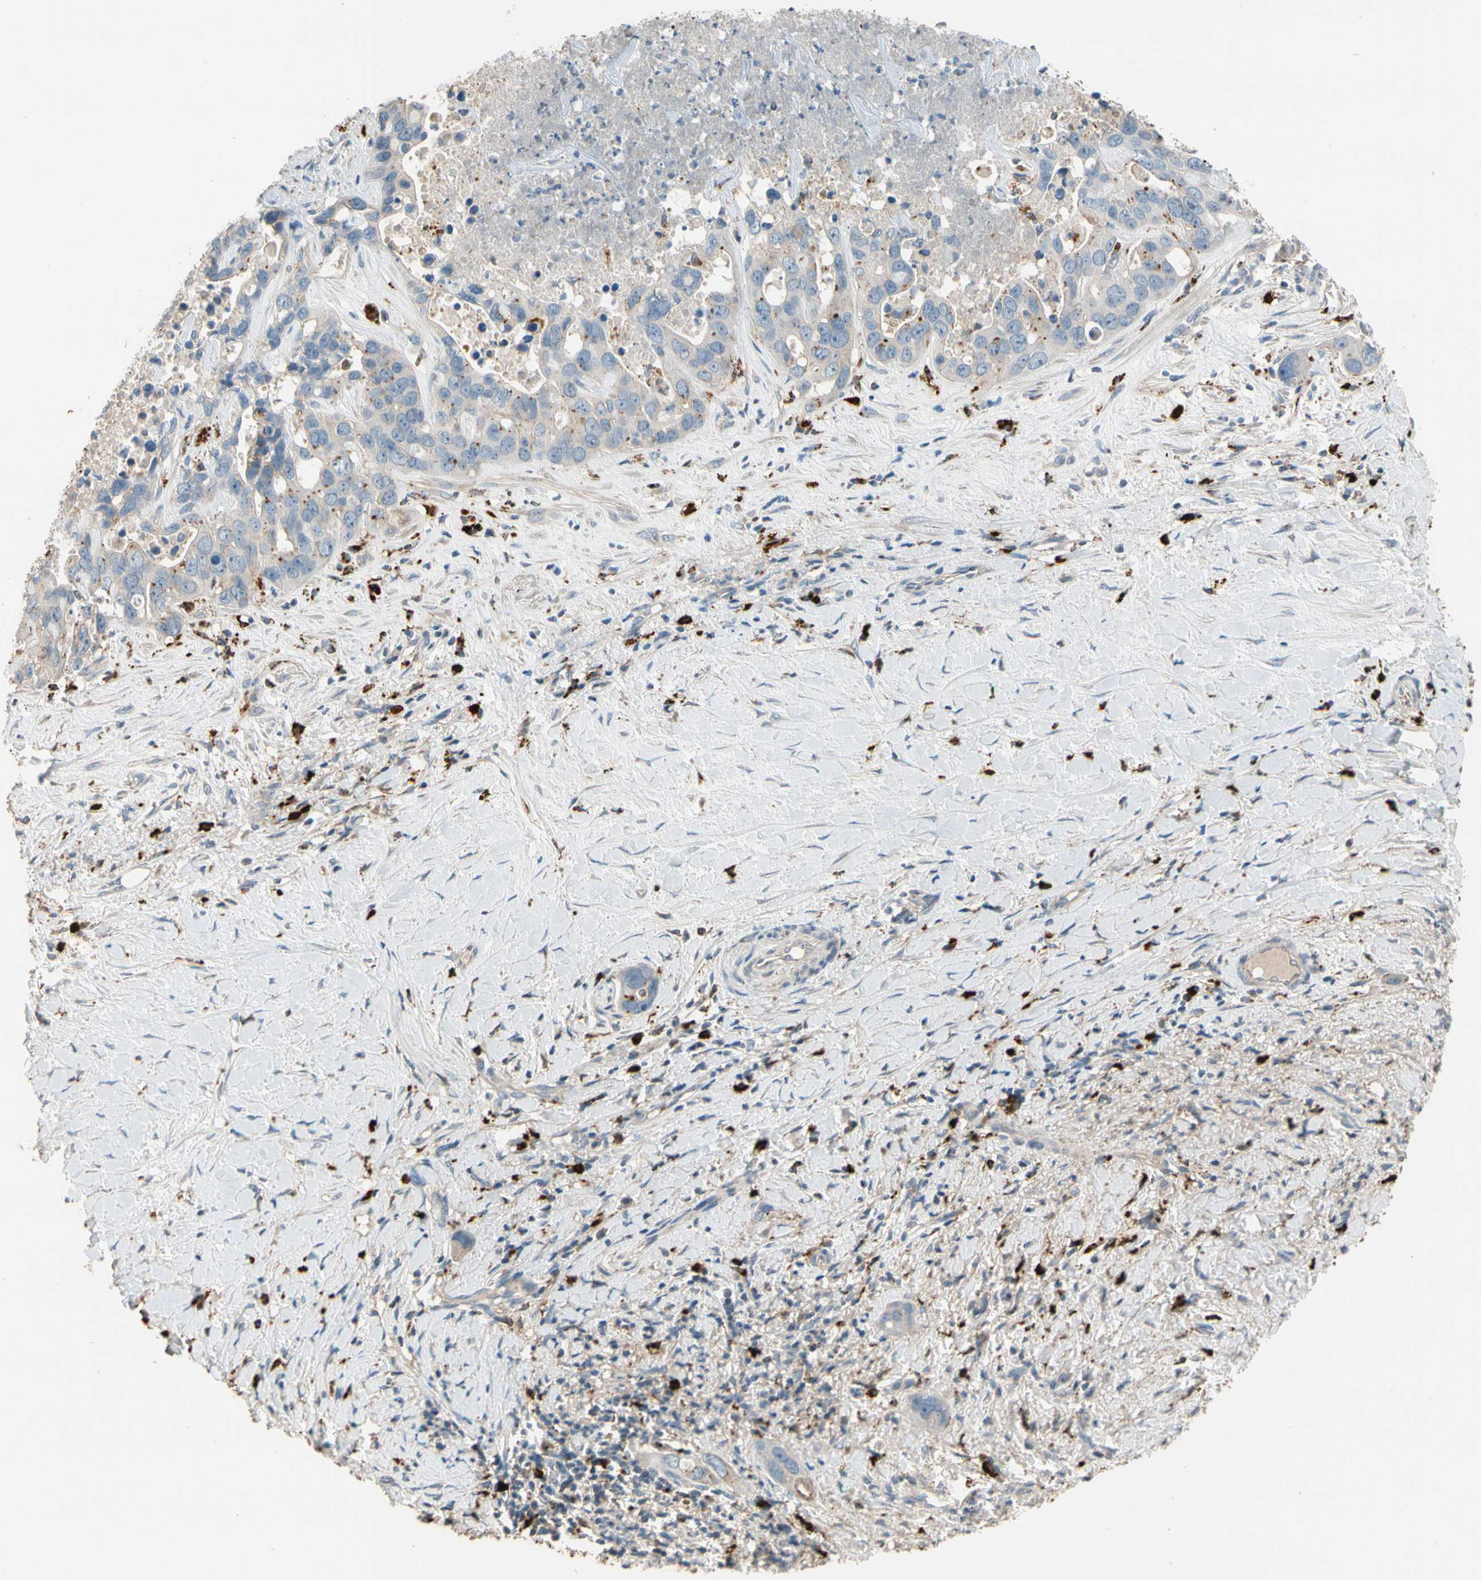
{"staining": {"intensity": "moderate", "quantity": "<25%", "location": "cytoplasmic/membranous"}, "tissue": "liver cancer", "cell_type": "Tumor cells", "image_type": "cancer", "snomed": [{"axis": "morphology", "description": "Cholangiocarcinoma"}, {"axis": "topography", "description": "Liver"}], "caption": "A low amount of moderate cytoplasmic/membranous expression is seen in about <25% of tumor cells in liver cancer tissue.", "gene": "GM2A", "patient": {"sex": "female", "age": 65}}